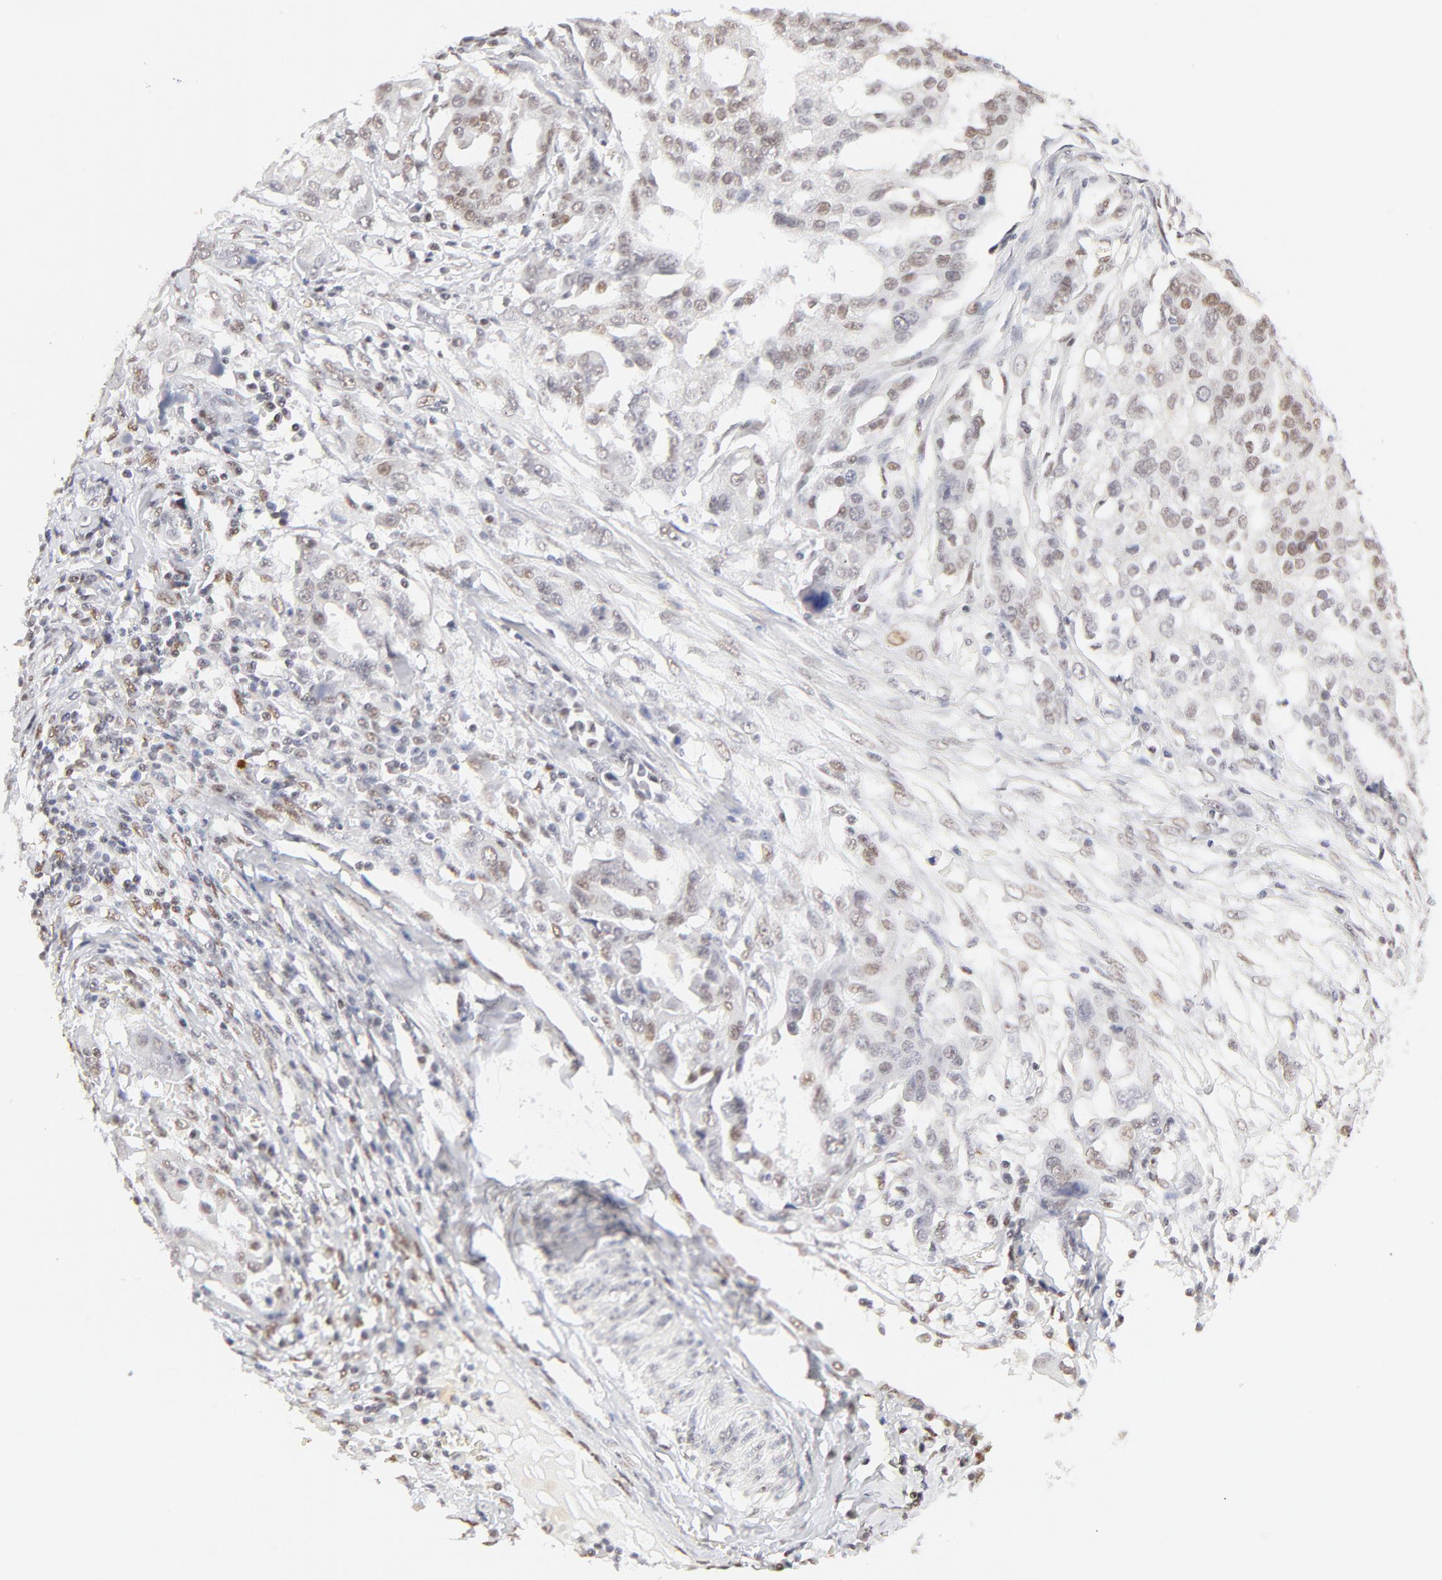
{"staining": {"intensity": "weak", "quantity": "<25%", "location": "nuclear"}, "tissue": "ovarian cancer", "cell_type": "Tumor cells", "image_type": "cancer", "snomed": [{"axis": "morphology", "description": "Carcinoma, endometroid"}, {"axis": "topography", "description": "Ovary"}], "caption": "Human ovarian endometroid carcinoma stained for a protein using immunohistochemistry (IHC) displays no expression in tumor cells.", "gene": "PBX1", "patient": {"sex": "female", "age": 75}}